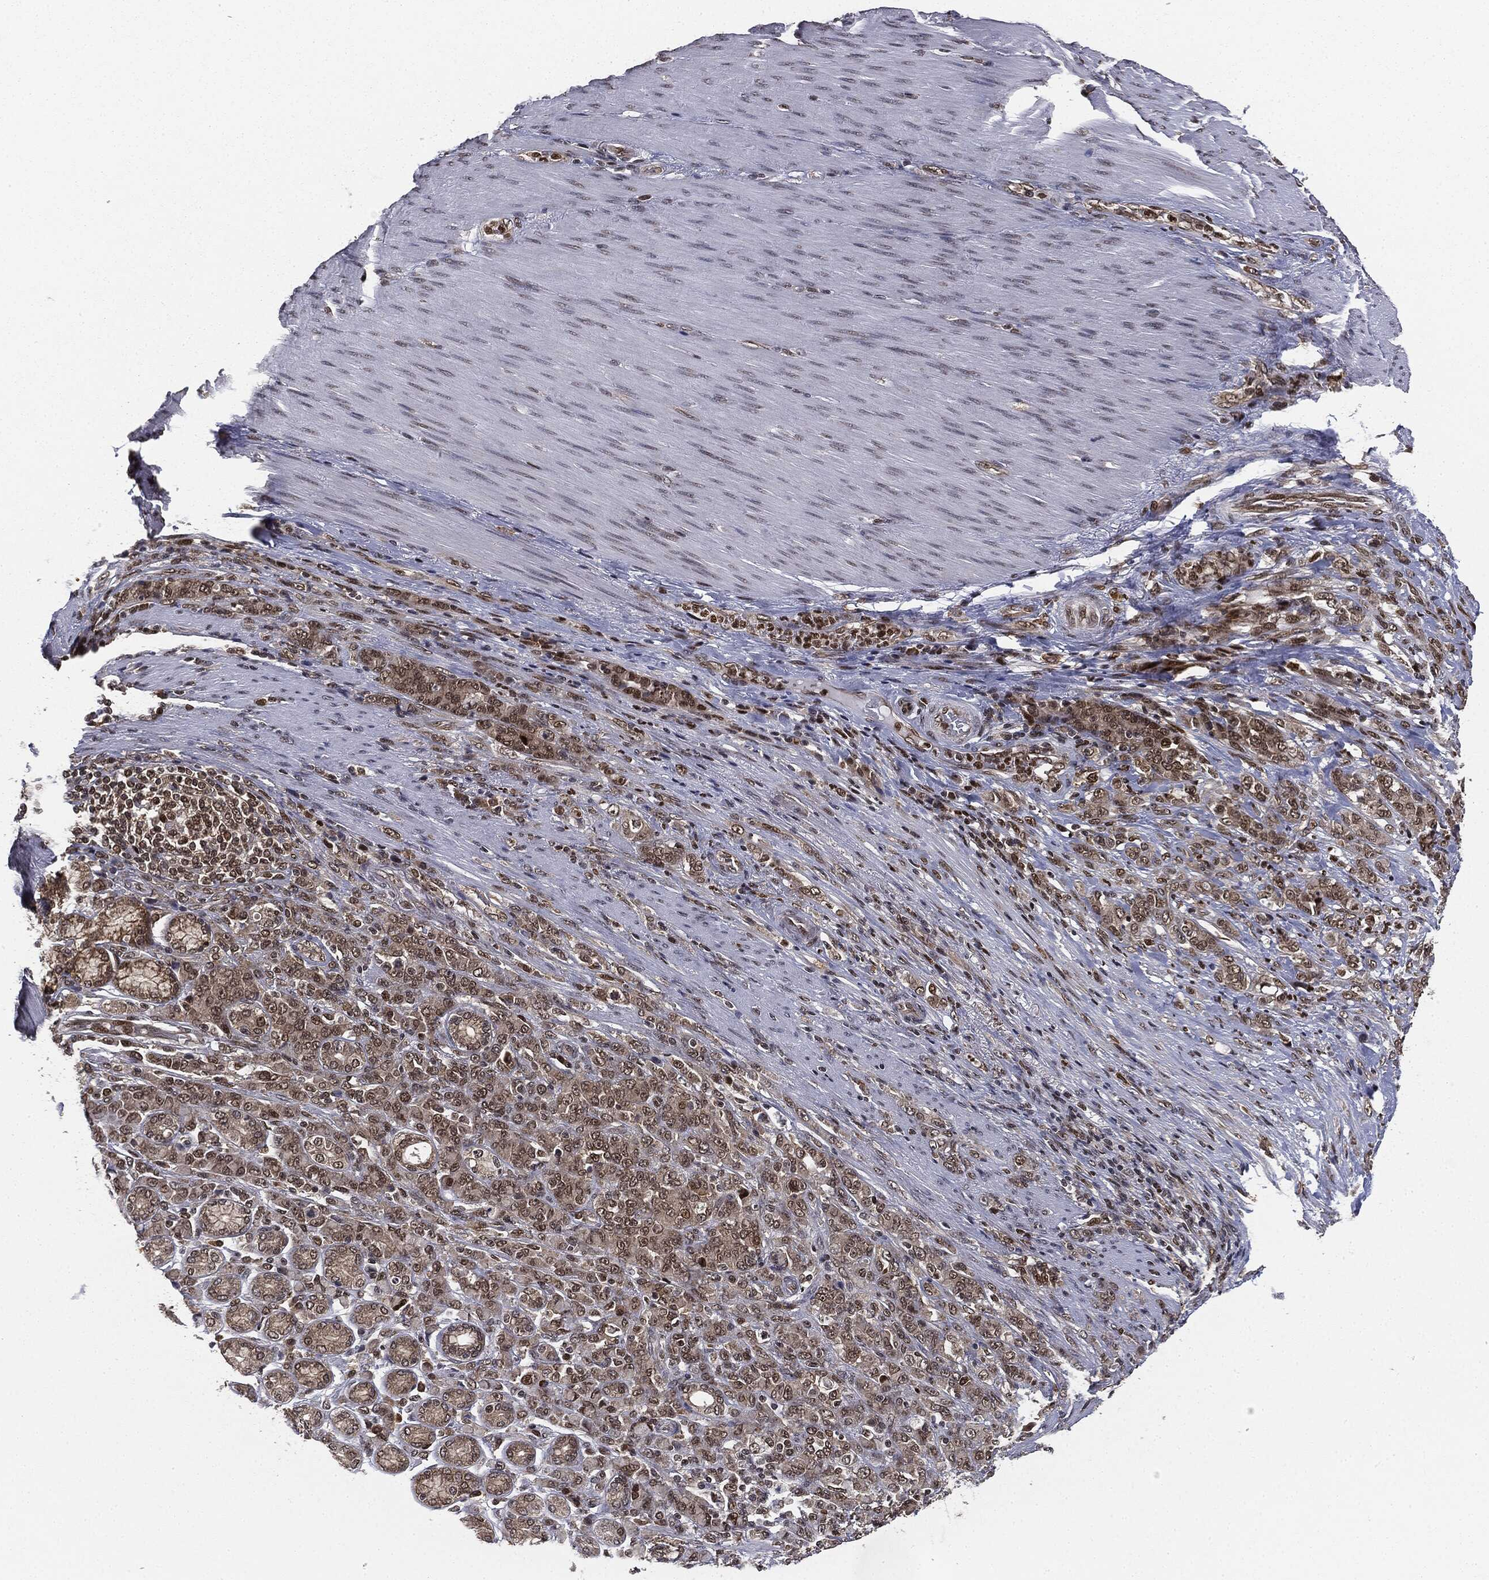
{"staining": {"intensity": "moderate", "quantity": "25%-75%", "location": "cytoplasmic/membranous,nuclear"}, "tissue": "stomach cancer", "cell_type": "Tumor cells", "image_type": "cancer", "snomed": [{"axis": "morphology", "description": "Normal tissue, NOS"}, {"axis": "morphology", "description": "Adenocarcinoma, NOS"}, {"axis": "topography", "description": "Stomach"}], "caption": "Stomach cancer was stained to show a protein in brown. There is medium levels of moderate cytoplasmic/membranous and nuclear expression in about 25%-75% of tumor cells.", "gene": "TBC1D22A", "patient": {"sex": "female", "age": 79}}